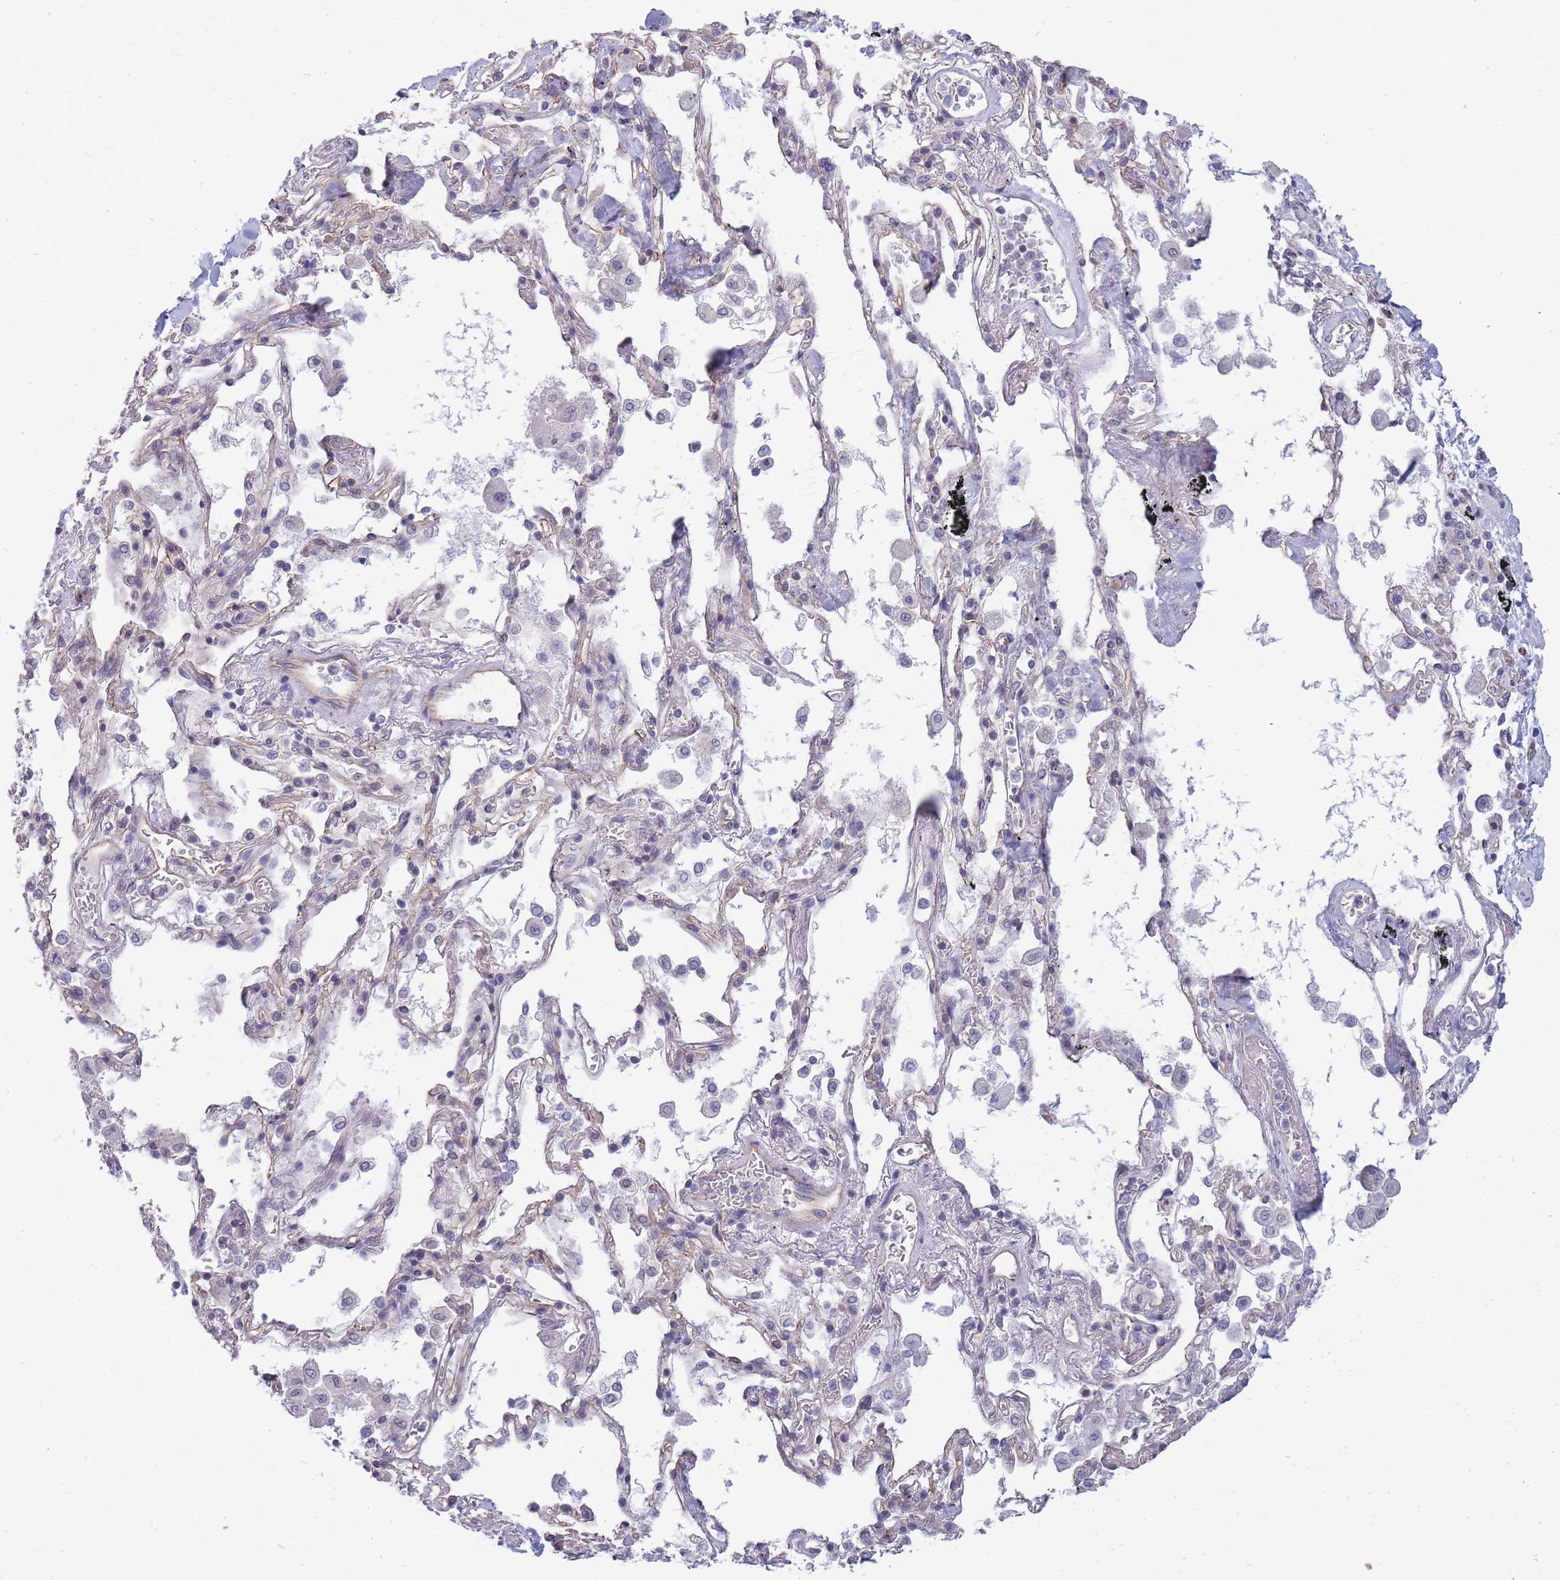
{"staining": {"intensity": "negative", "quantity": "none", "location": "none"}, "tissue": "adipose tissue", "cell_type": "Adipocytes", "image_type": "normal", "snomed": [{"axis": "morphology", "description": "Normal tissue, NOS"}, {"axis": "topography", "description": "Cartilage tissue"}], "caption": "An immunohistochemistry (IHC) image of benign adipose tissue is shown. There is no staining in adipocytes of adipose tissue. (DAB immunohistochemistry (IHC), high magnification).", "gene": "C19orf25", "patient": {"sex": "male", "age": 73}}